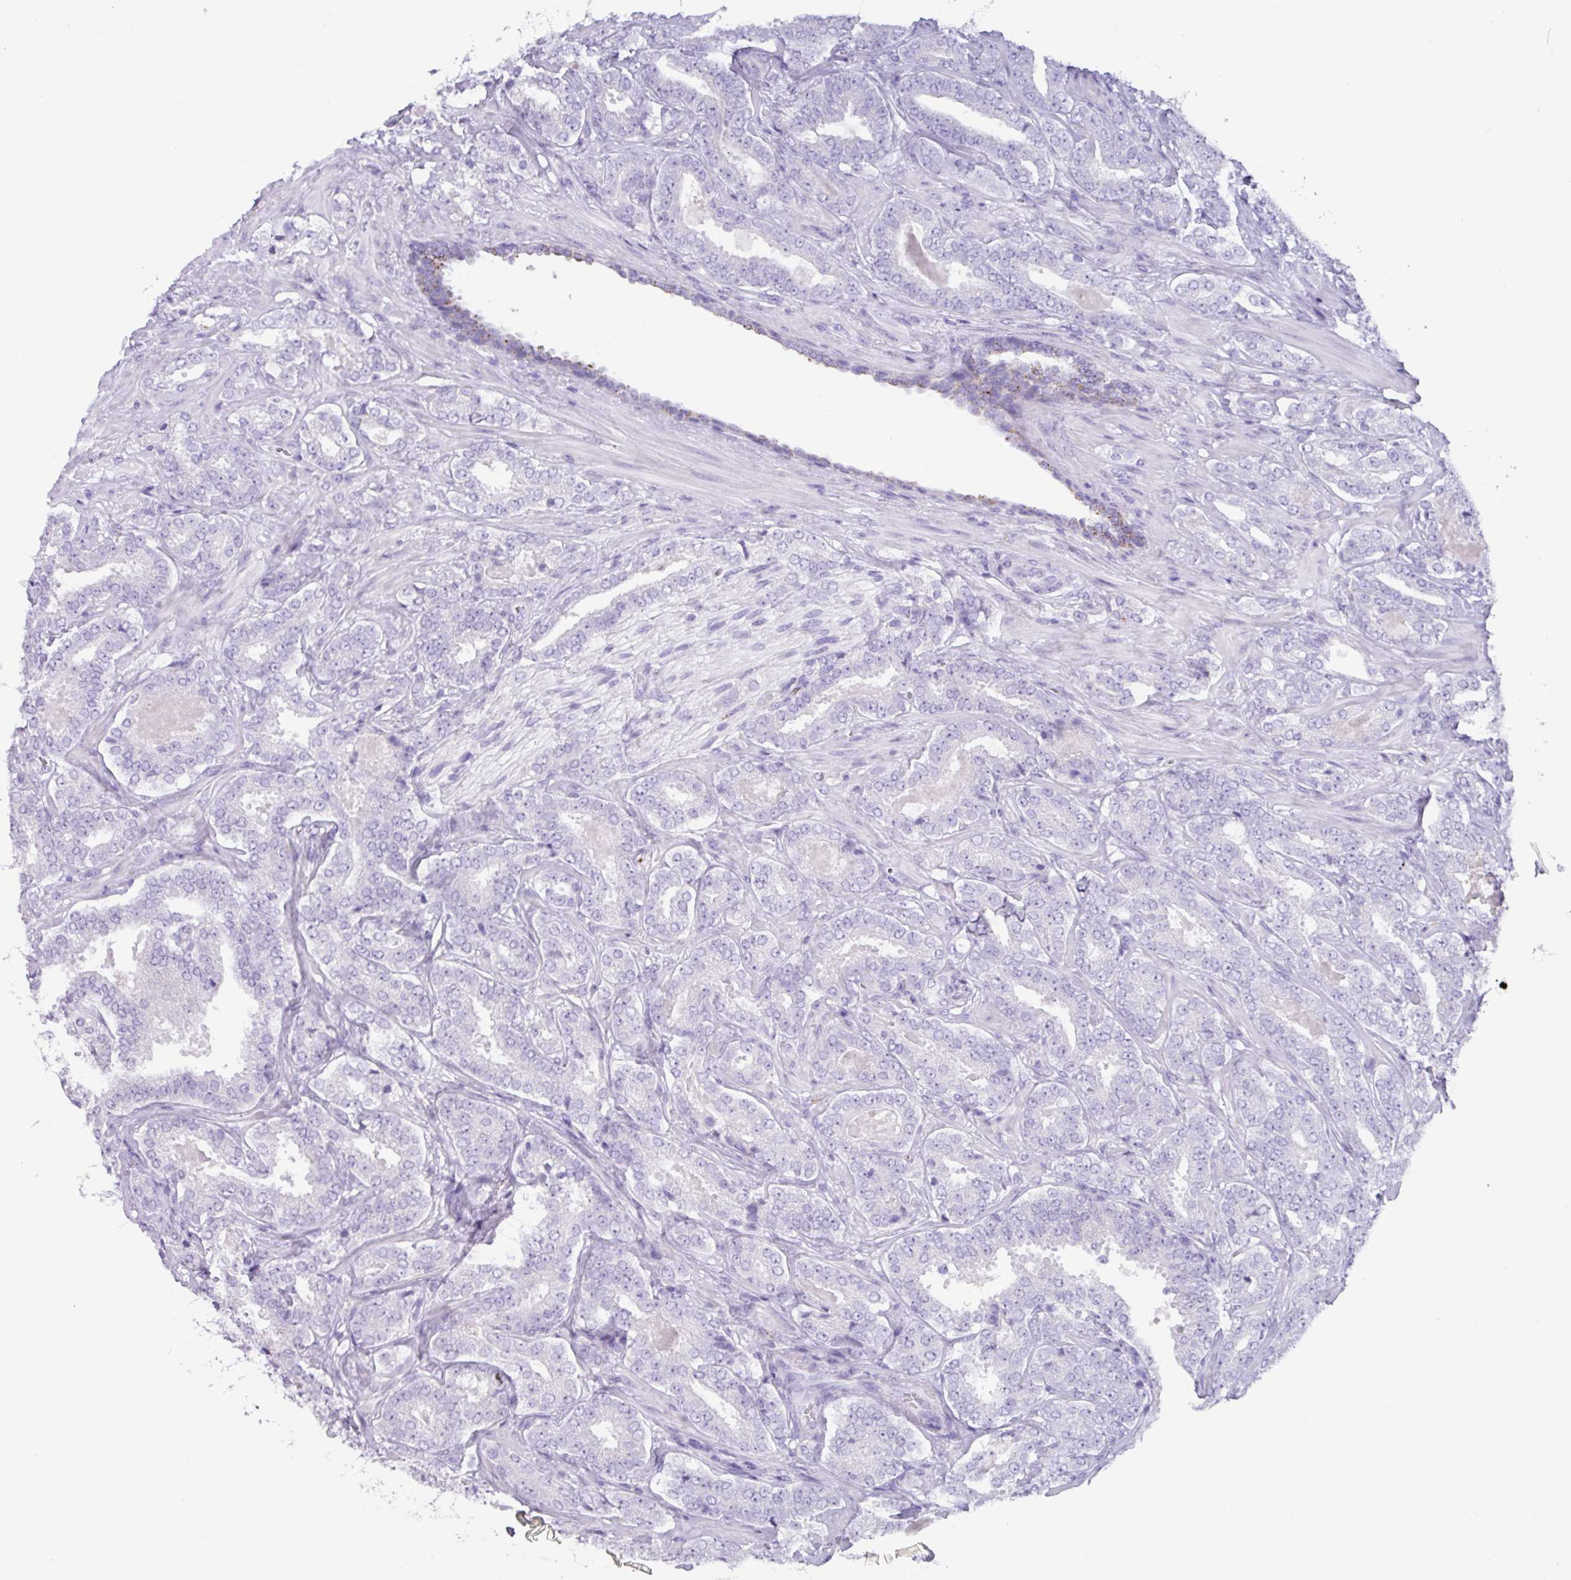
{"staining": {"intensity": "negative", "quantity": "none", "location": "none"}, "tissue": "prostate cancer", "cell_type": "Tumor cells", "image_type": "cancer", "snomed": [{"axis": "morphology", "description": "Adenocarcinoma, High grade"}, {"axis": "topography", "description": "Prostate"}], "caption": "Immunohistochemical staining of prostate cancer (adenocarcinoma (high-grade)) shows no significant expression in tumor cells.", "gene": "NCCRP1", "patient": {"sex": "male", "age": 65}}